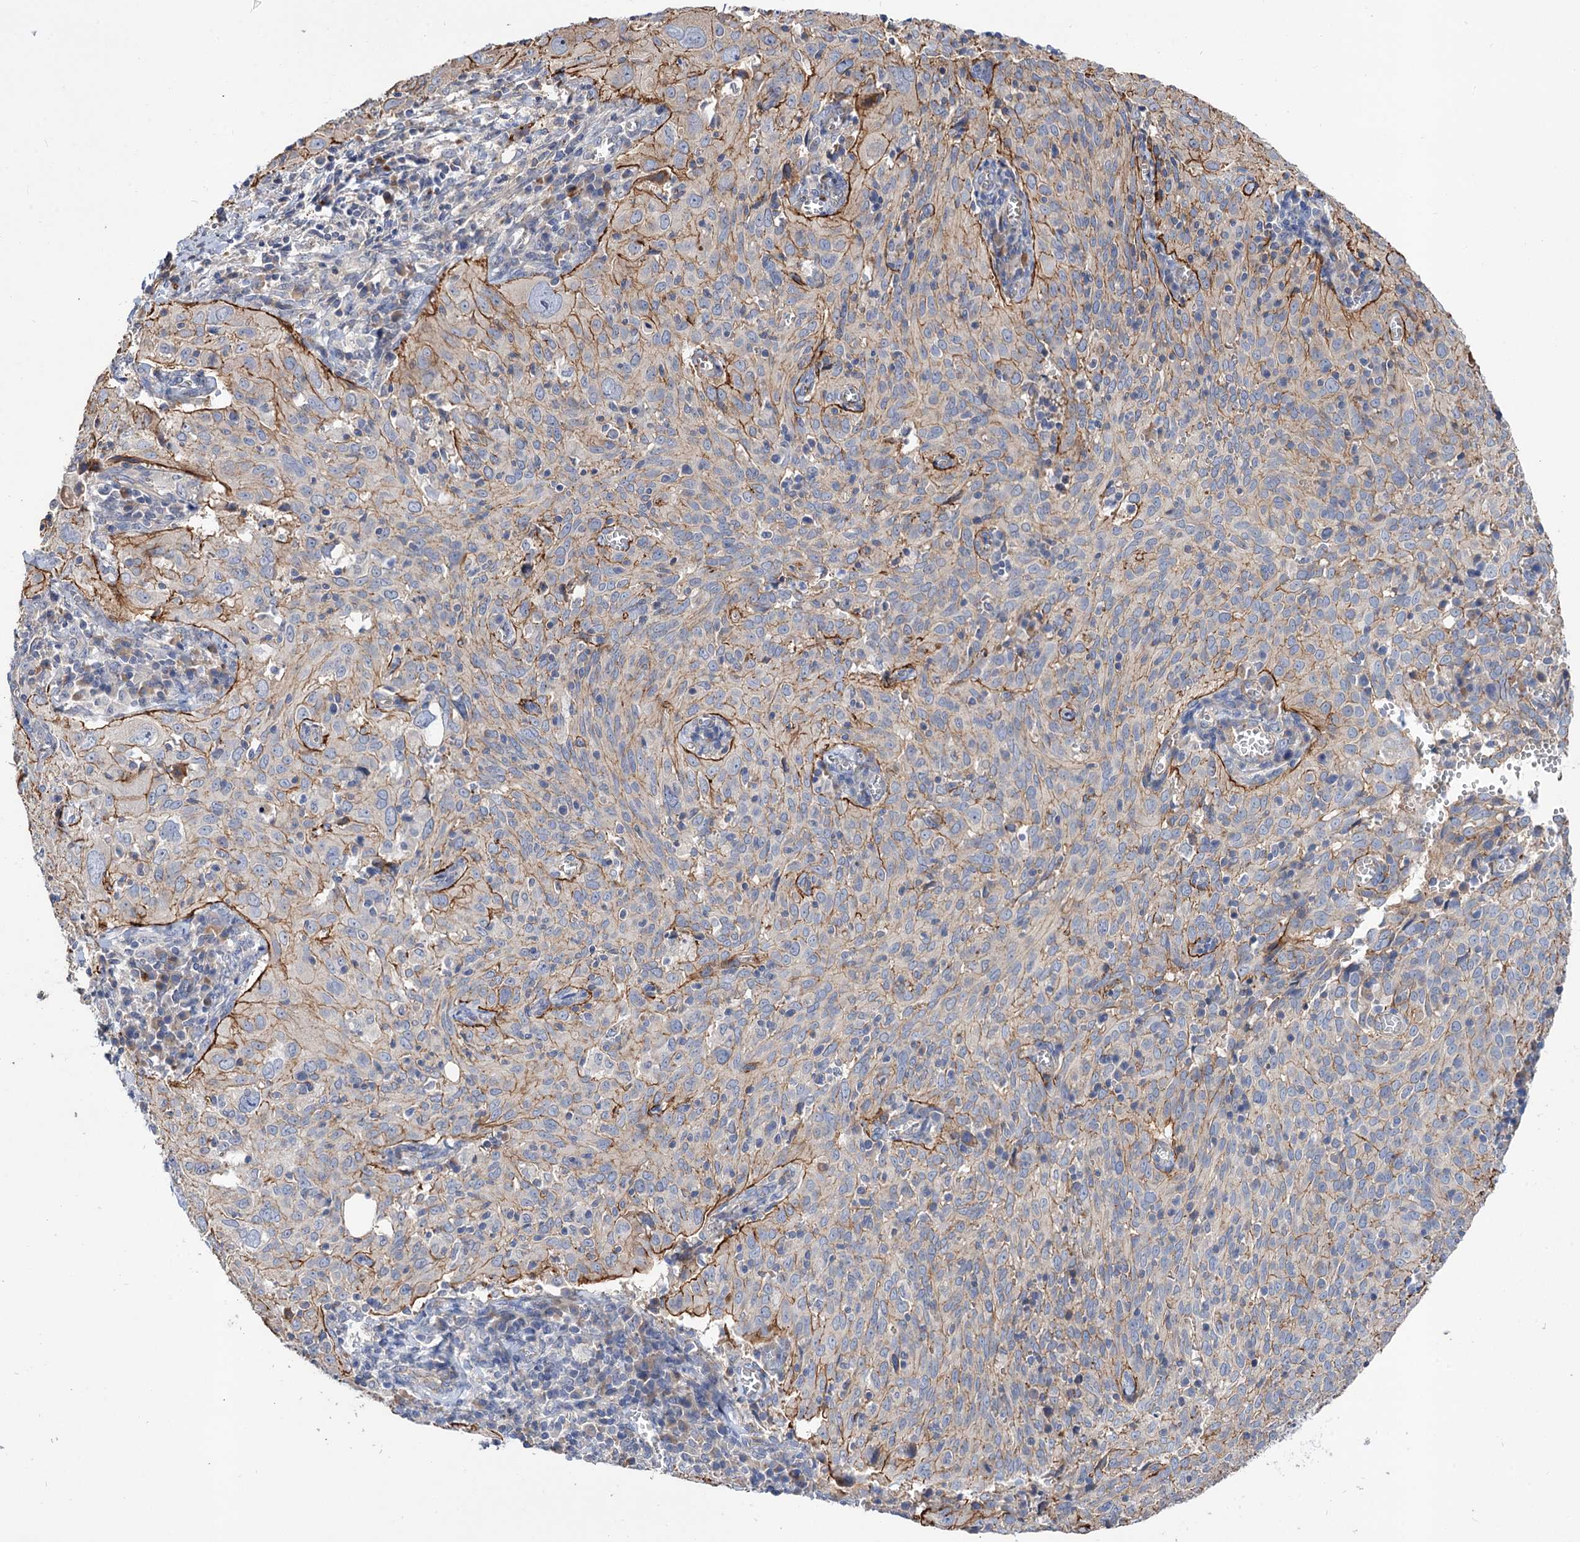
{"staining": {"intensity": "weak", "quantity": "25%-75%", "location": "cytoplasmic/membranous"}, "tissue": "cervical cancer", "cell_type": "Tumor cells", "image_type": "cancer", "snomed": [{"axis": "morphology", "description": "Squamous cell carcinoma, NOS"}, {"axis": "topography", "description": "Cervix"}], "caption": "Weak cytoplasmic/membranous expression for a protein is present in about 25%-75% of tumor cells of cervical cancer (squamous cell carcinoma) using immunohistochemistry.", "gene": "NUDCD2", "patient": {"sex": "female", "age": 31}}